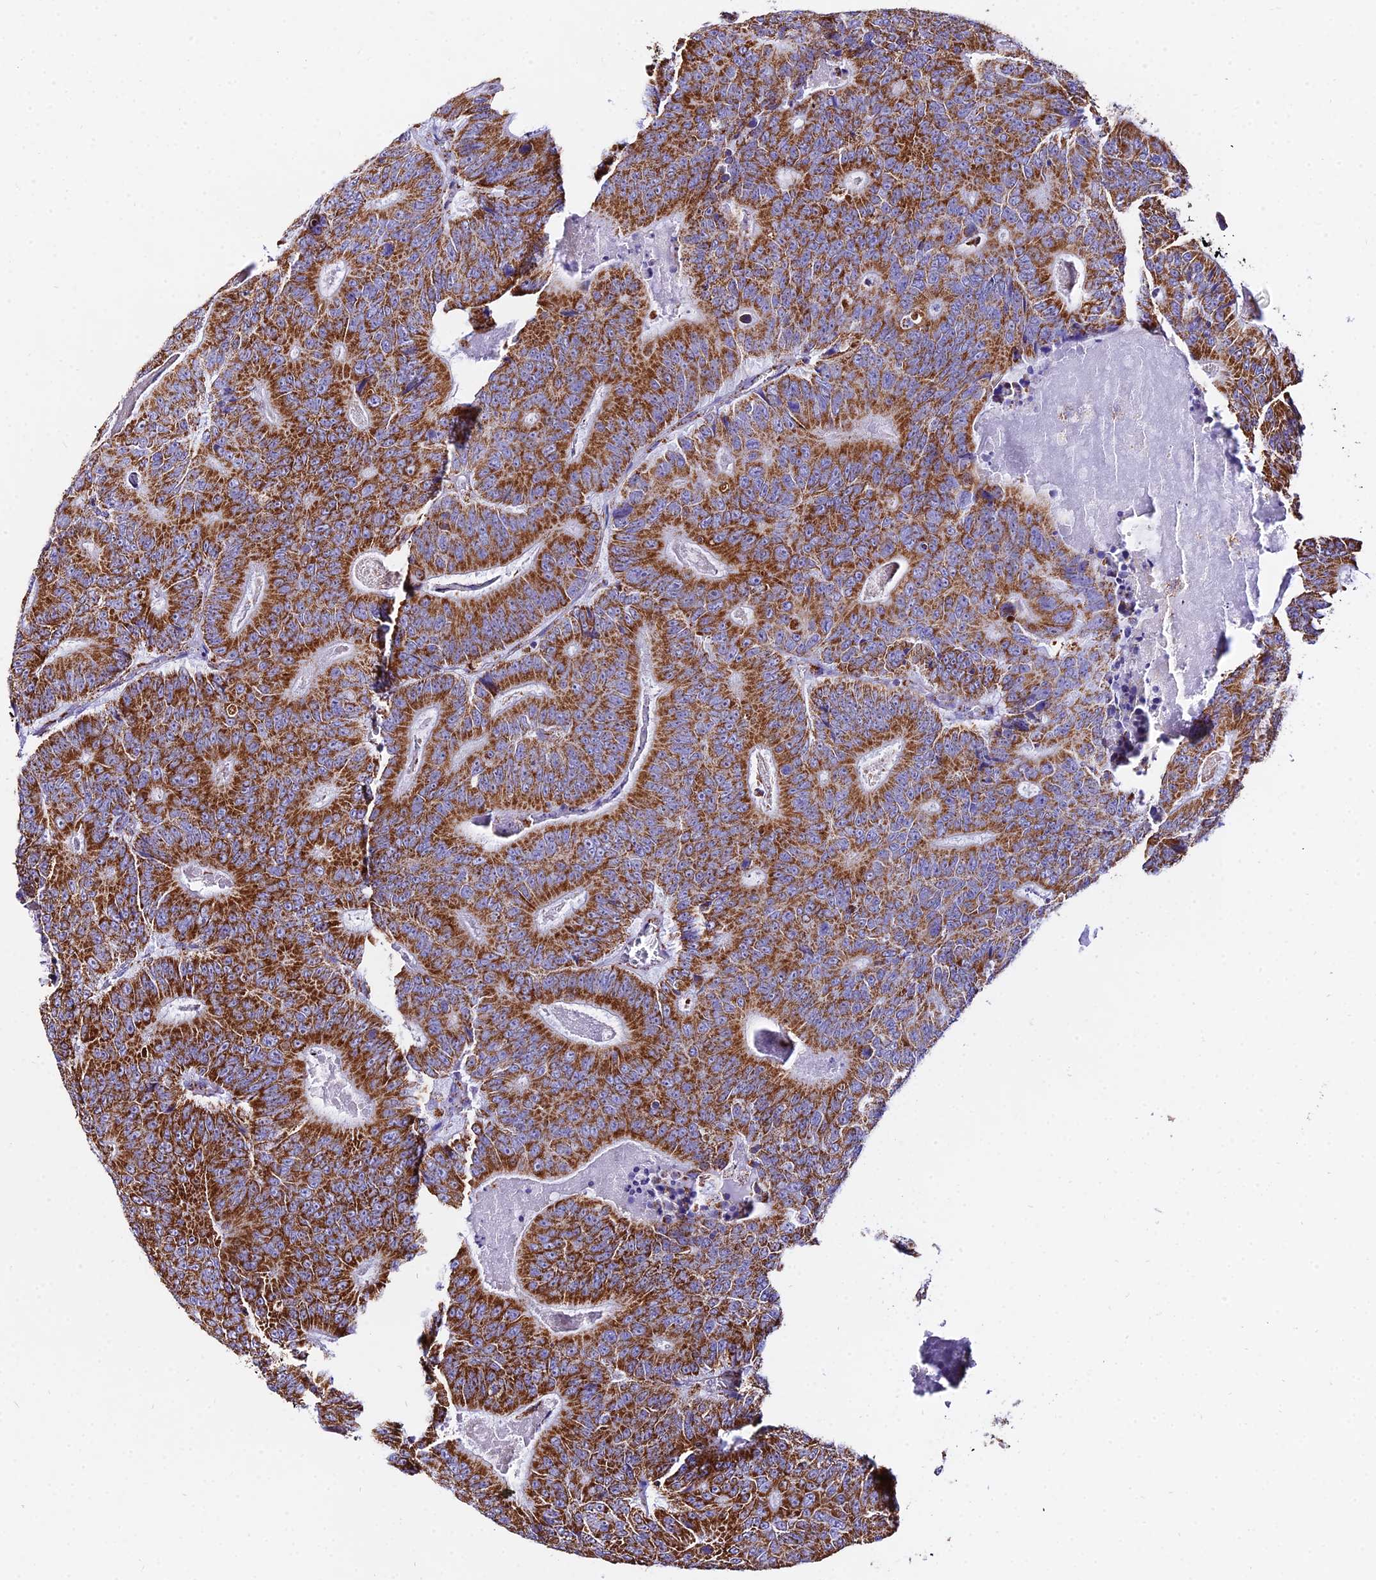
{"staining": {"intensity": "strong", "quantity": ">75%", "location": "cytoplasmic/membranous"}, "tissue": "colorectal cancer", "cell_type": "Tumor cells", "image_type": "cancer", "snomed": [{"axis": "morphology", "description": "Adenocarcinoma, NOS"}, {"axis": "topography", "description": "Colon"}], "caption": "Colorectal cancer (adenocarcinoma) was stained to show a protein in brown. There is high levels of strong cytoplasmic/membranous staining in approximately >75% of tumor cells.", "gene": "ATP5PD", "patient": {"sex": "male", "age": 83}}